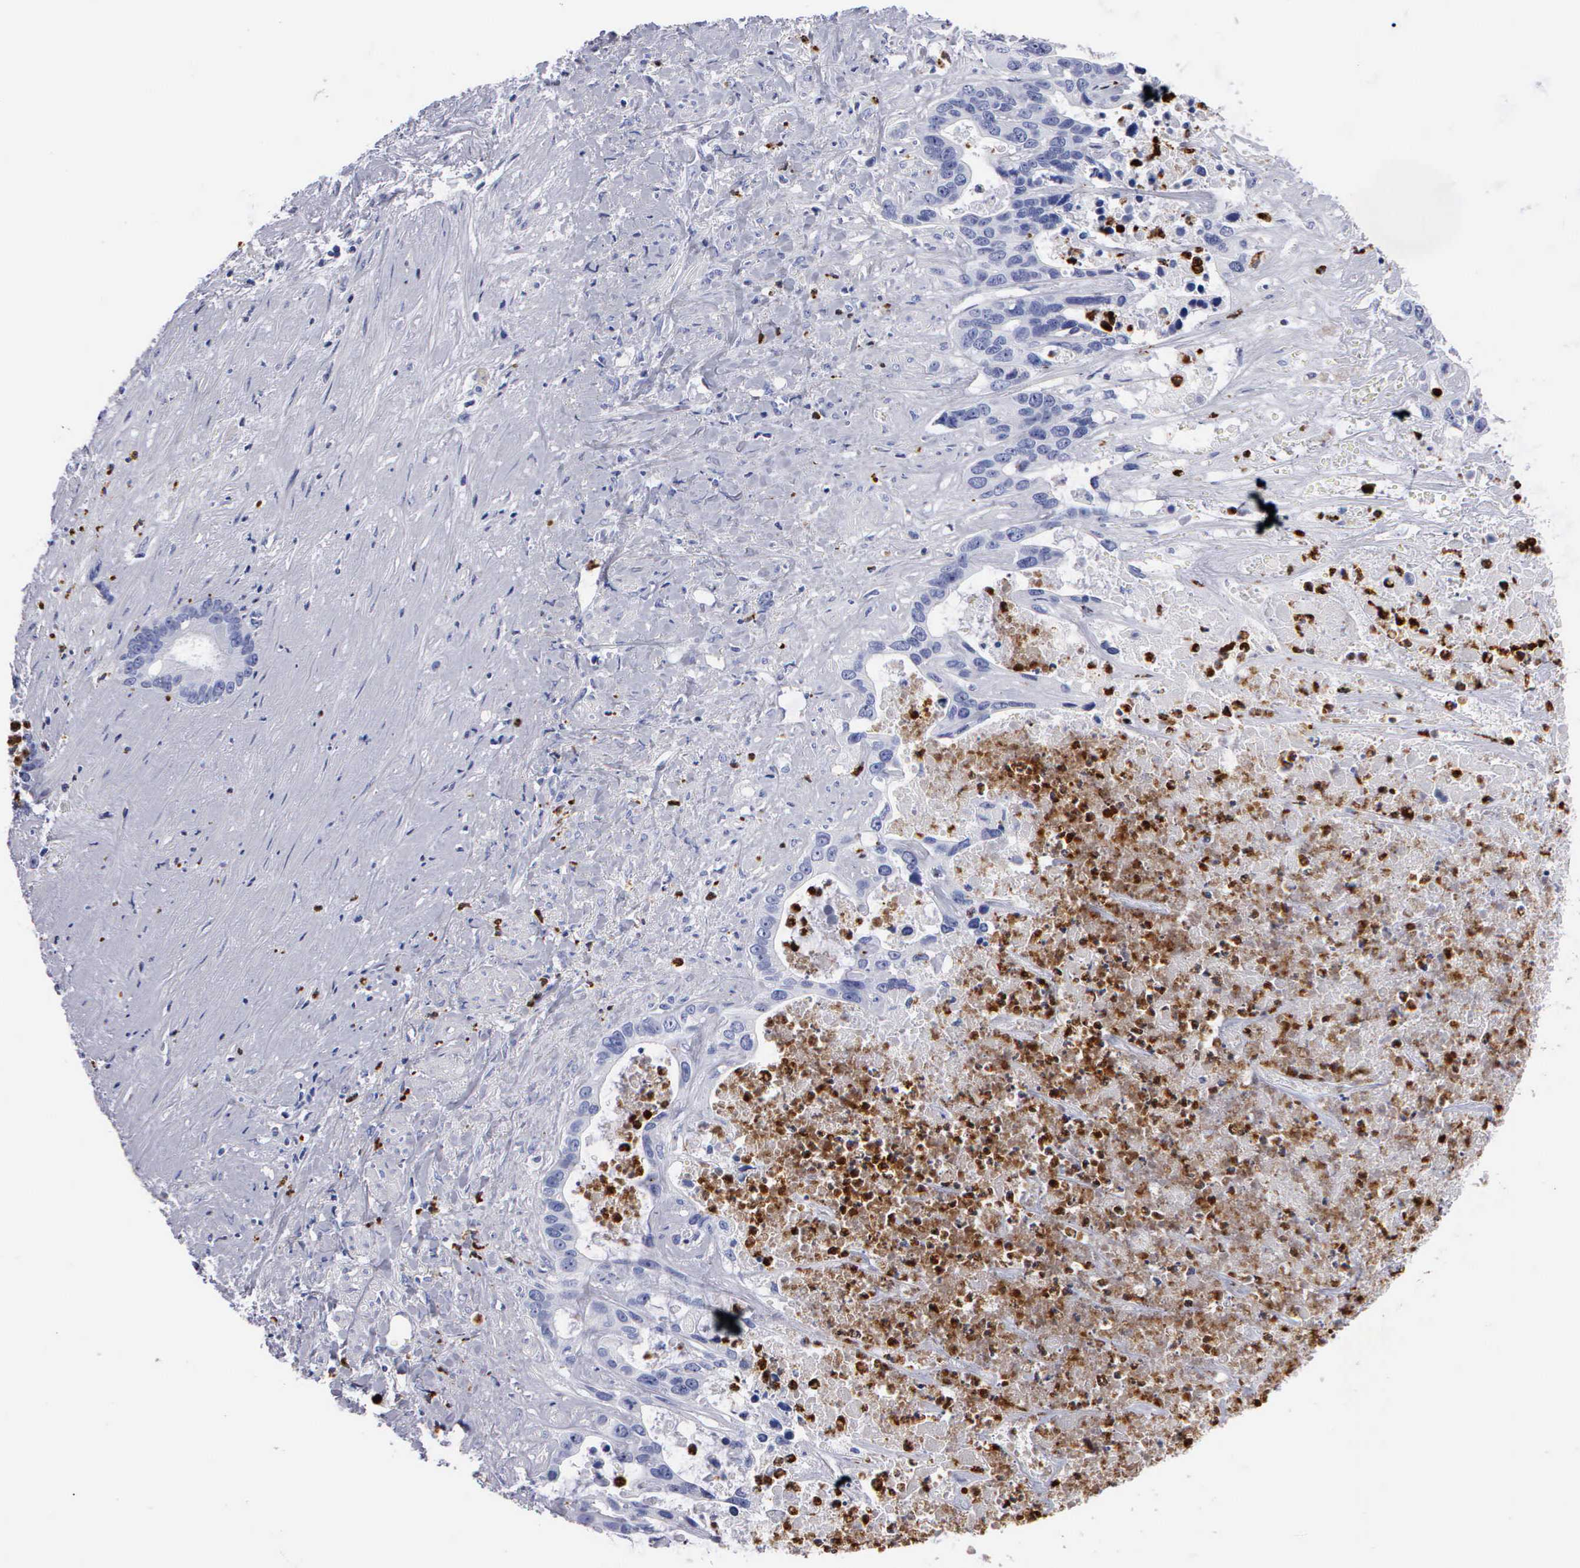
{"staining": {"intensity": "negative", "quantity": "none", "location": "none"}, "tissue": "liver cancer", "cell_type": "Tumor cells", "image_type": "cancer", "snomed": [{"axis": "morphology", "description": "Cholangiocarcinoma"}, {"axis": "topography", "description": "Liver"}], "caption": "There is no significant expression in tumor cells of cholangiocarcinoma (liver). Nuclei are stained in blue.", "gene": "CTSG", "patient": {"sex": "female", "age": 65}}